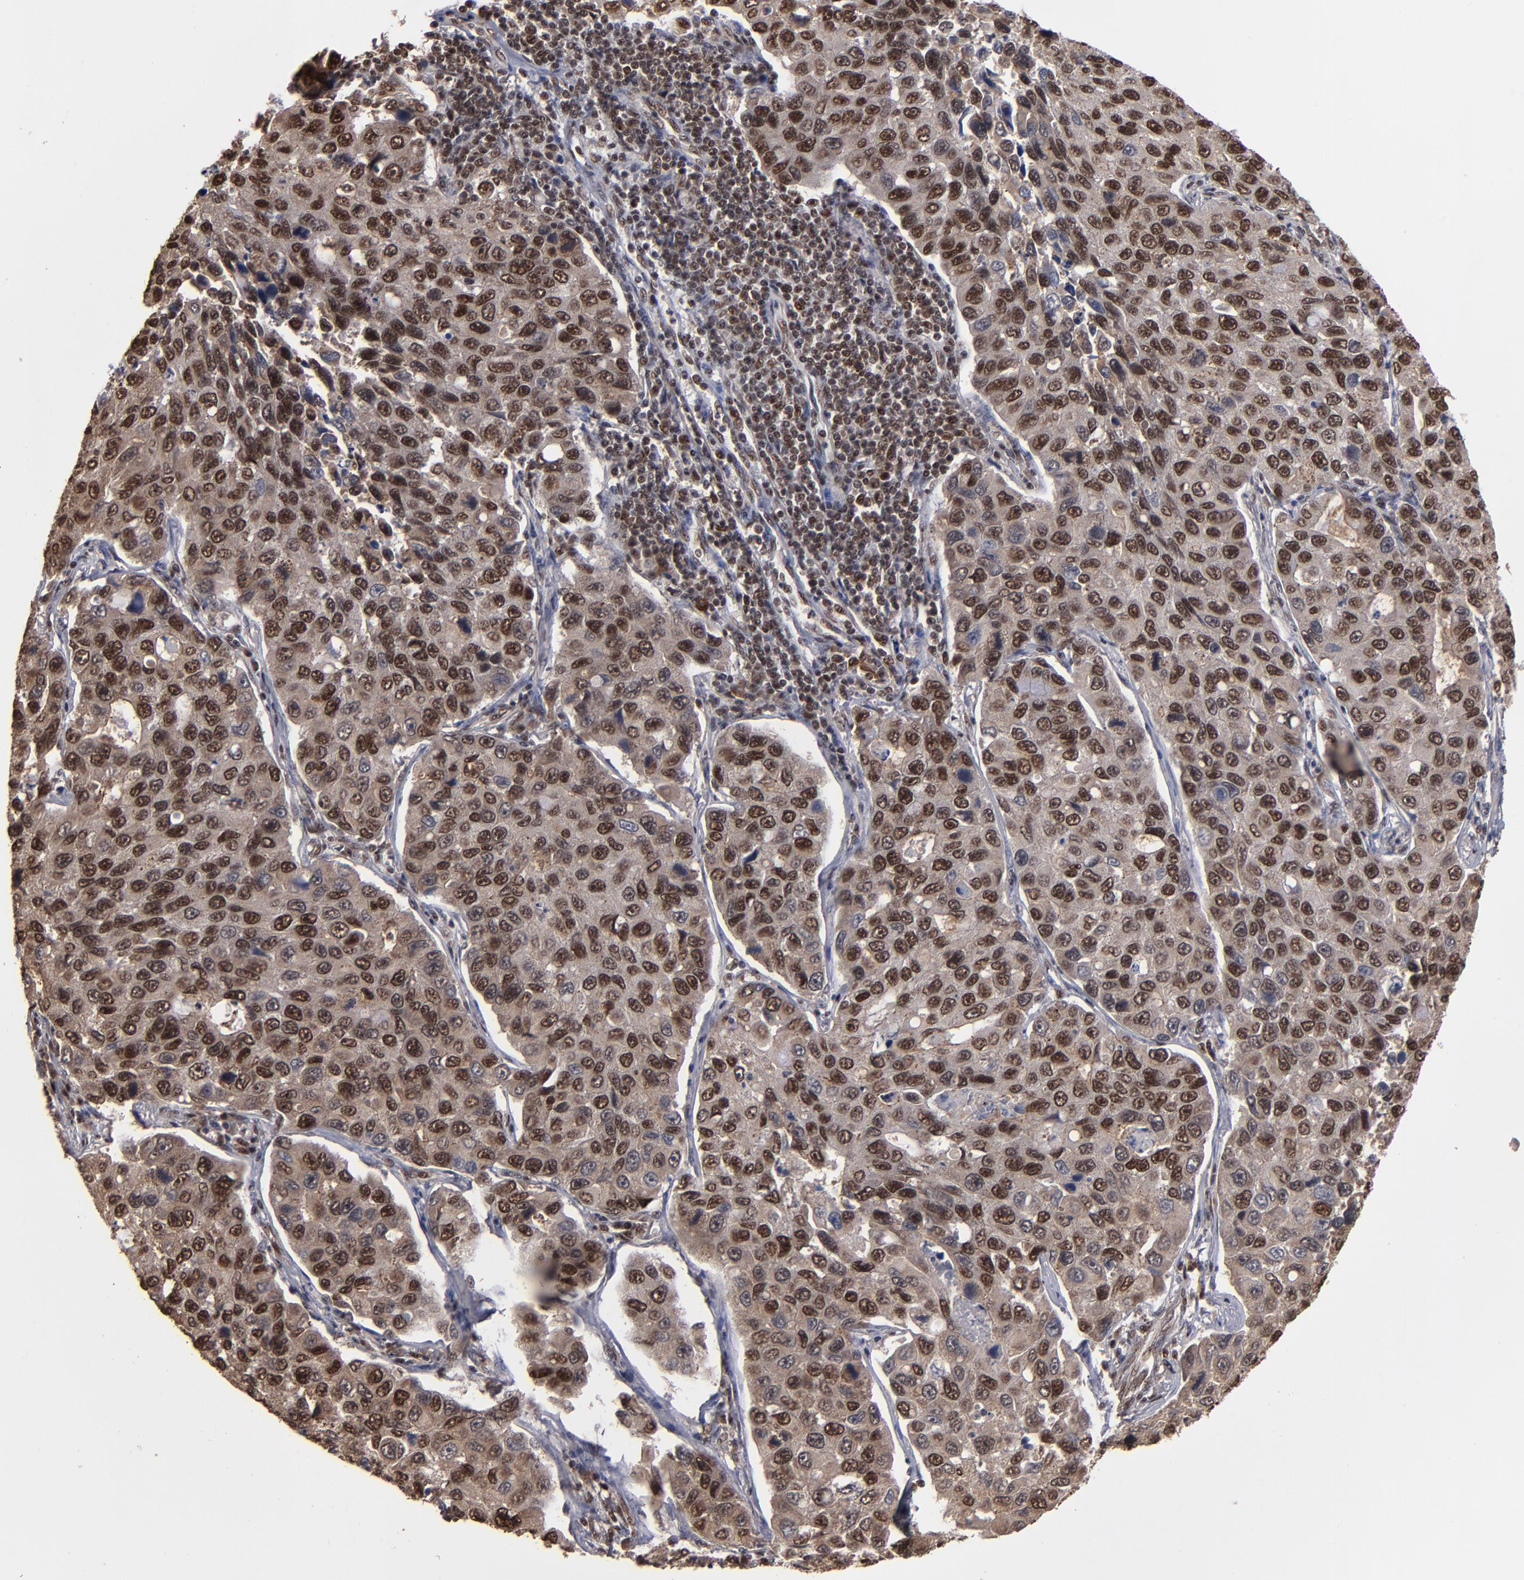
{"staining": {"intensity": "strong", "quantity": ">75%", "location": "cytoplasmic/membranous,nuclear"}, "tissue": "lung cancer", "cell_type": "Tumor cells", "image_type": "cancer", "snomed": [{"axis": "morphology", "description": "Adenocarcinoma, NOS"}, {"axis": "topography", "description": "Lung"}], "caption": "Protein expression analysis of human lung cancer (adenocarcinoma) reveals strong cytoplasmic/membranous and nuclear positivity in approximately >75% of tumor cells. The staining was performed using DAB, with brown indicating positive protein expression. Nuclei are stained blue with hematoxylin.", "gene": "SNW1", "patient": {"sex": "male", "age": 64}}